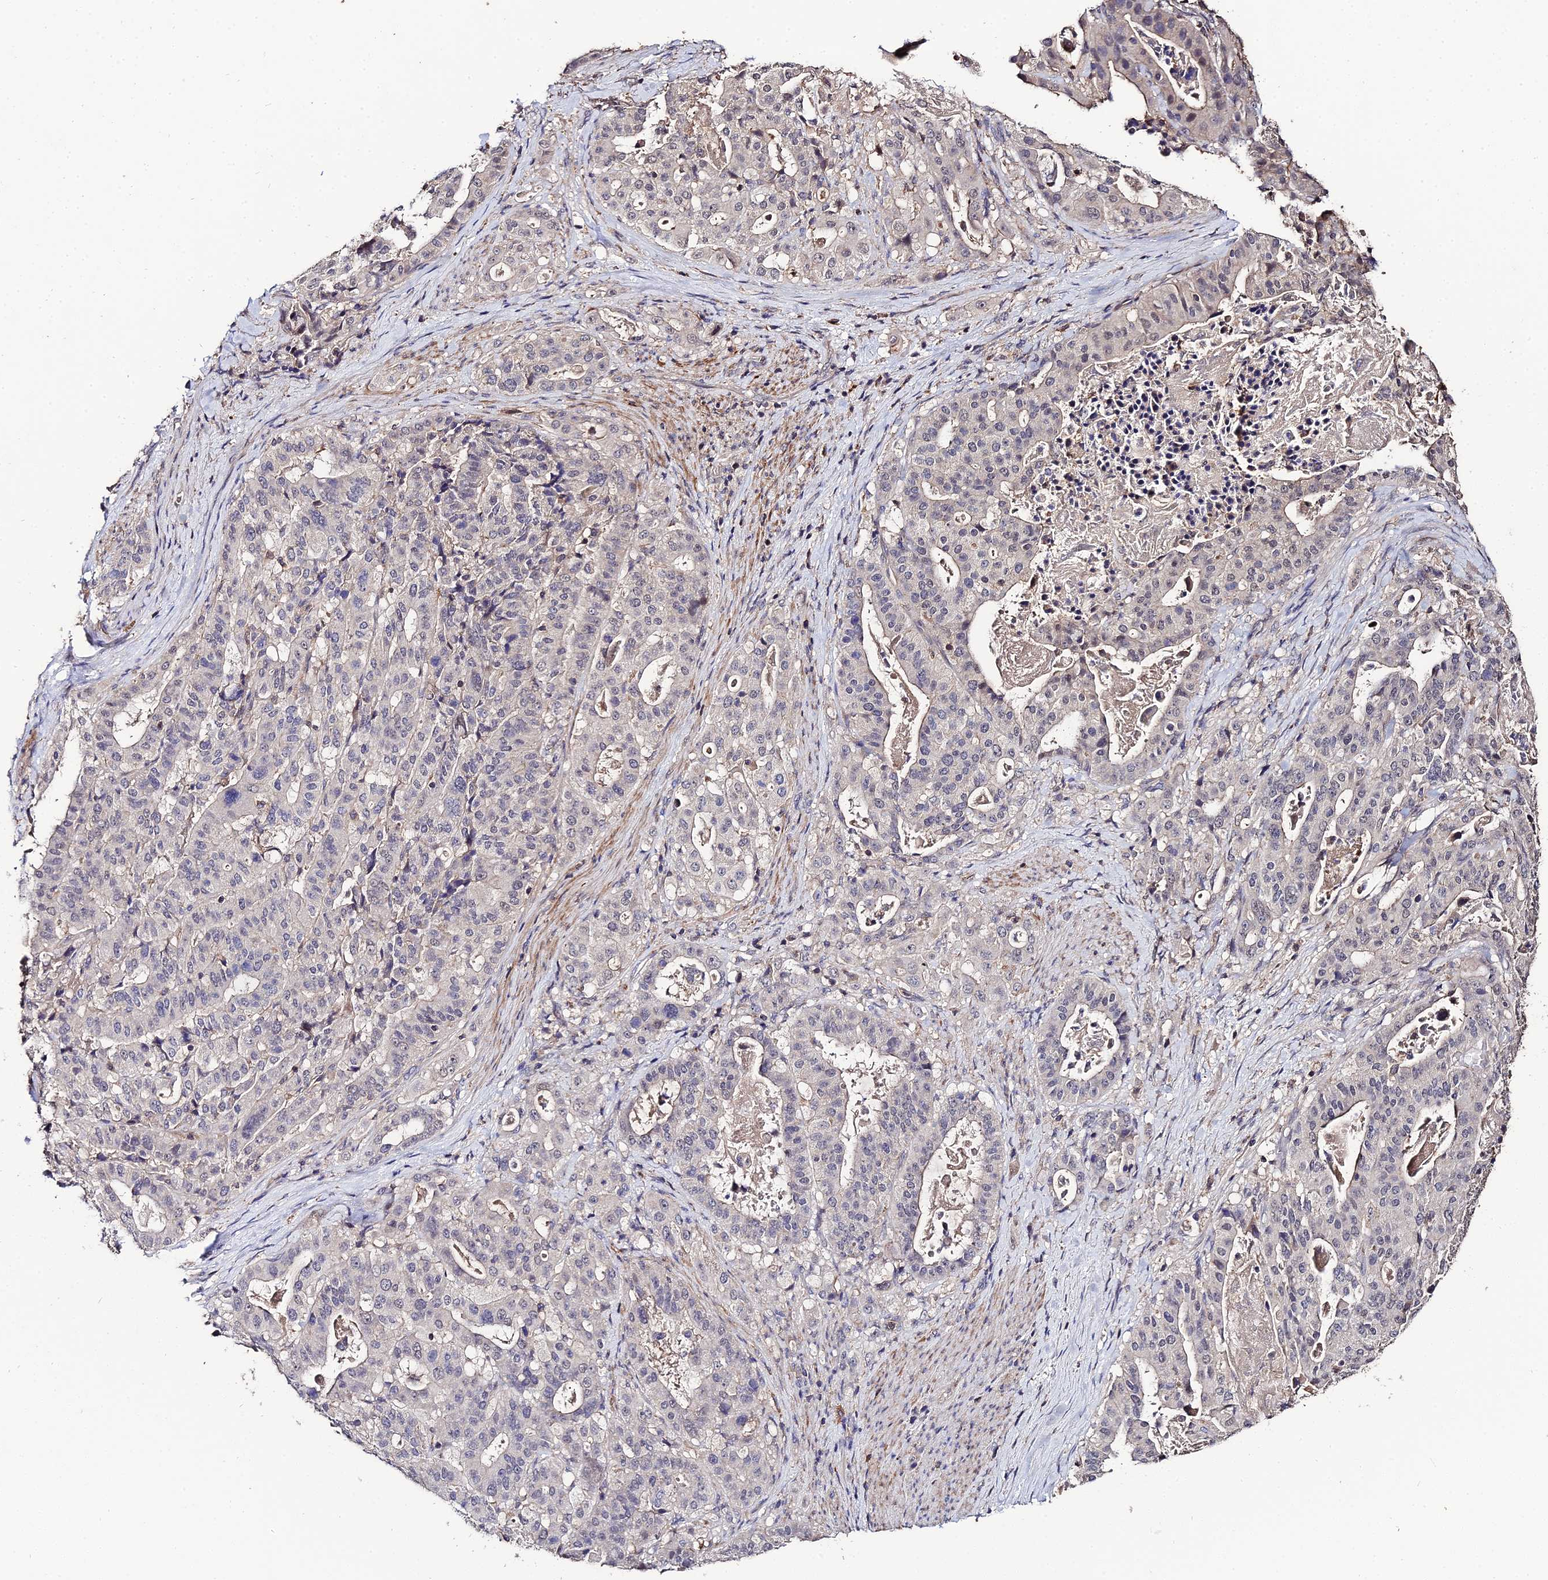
{"staining": {"intensity": "weak", "quantity": "<25%", "location": "nuclear"}, "tissue": "stomach cancer", "cell_type": "Tumor cells", "image_type": "cancer", "snomed": [{"axis": "morphology", "description": "Adenocarcinoma, NOS"}, {"axis": "topography", "description": "Stomach"}], "caption": "Tumor cells are negative for brown protein staining in adenocarcinoma (stomach).", "gene": "LSM5", "patient": {"sex": "male", "age": 48}}